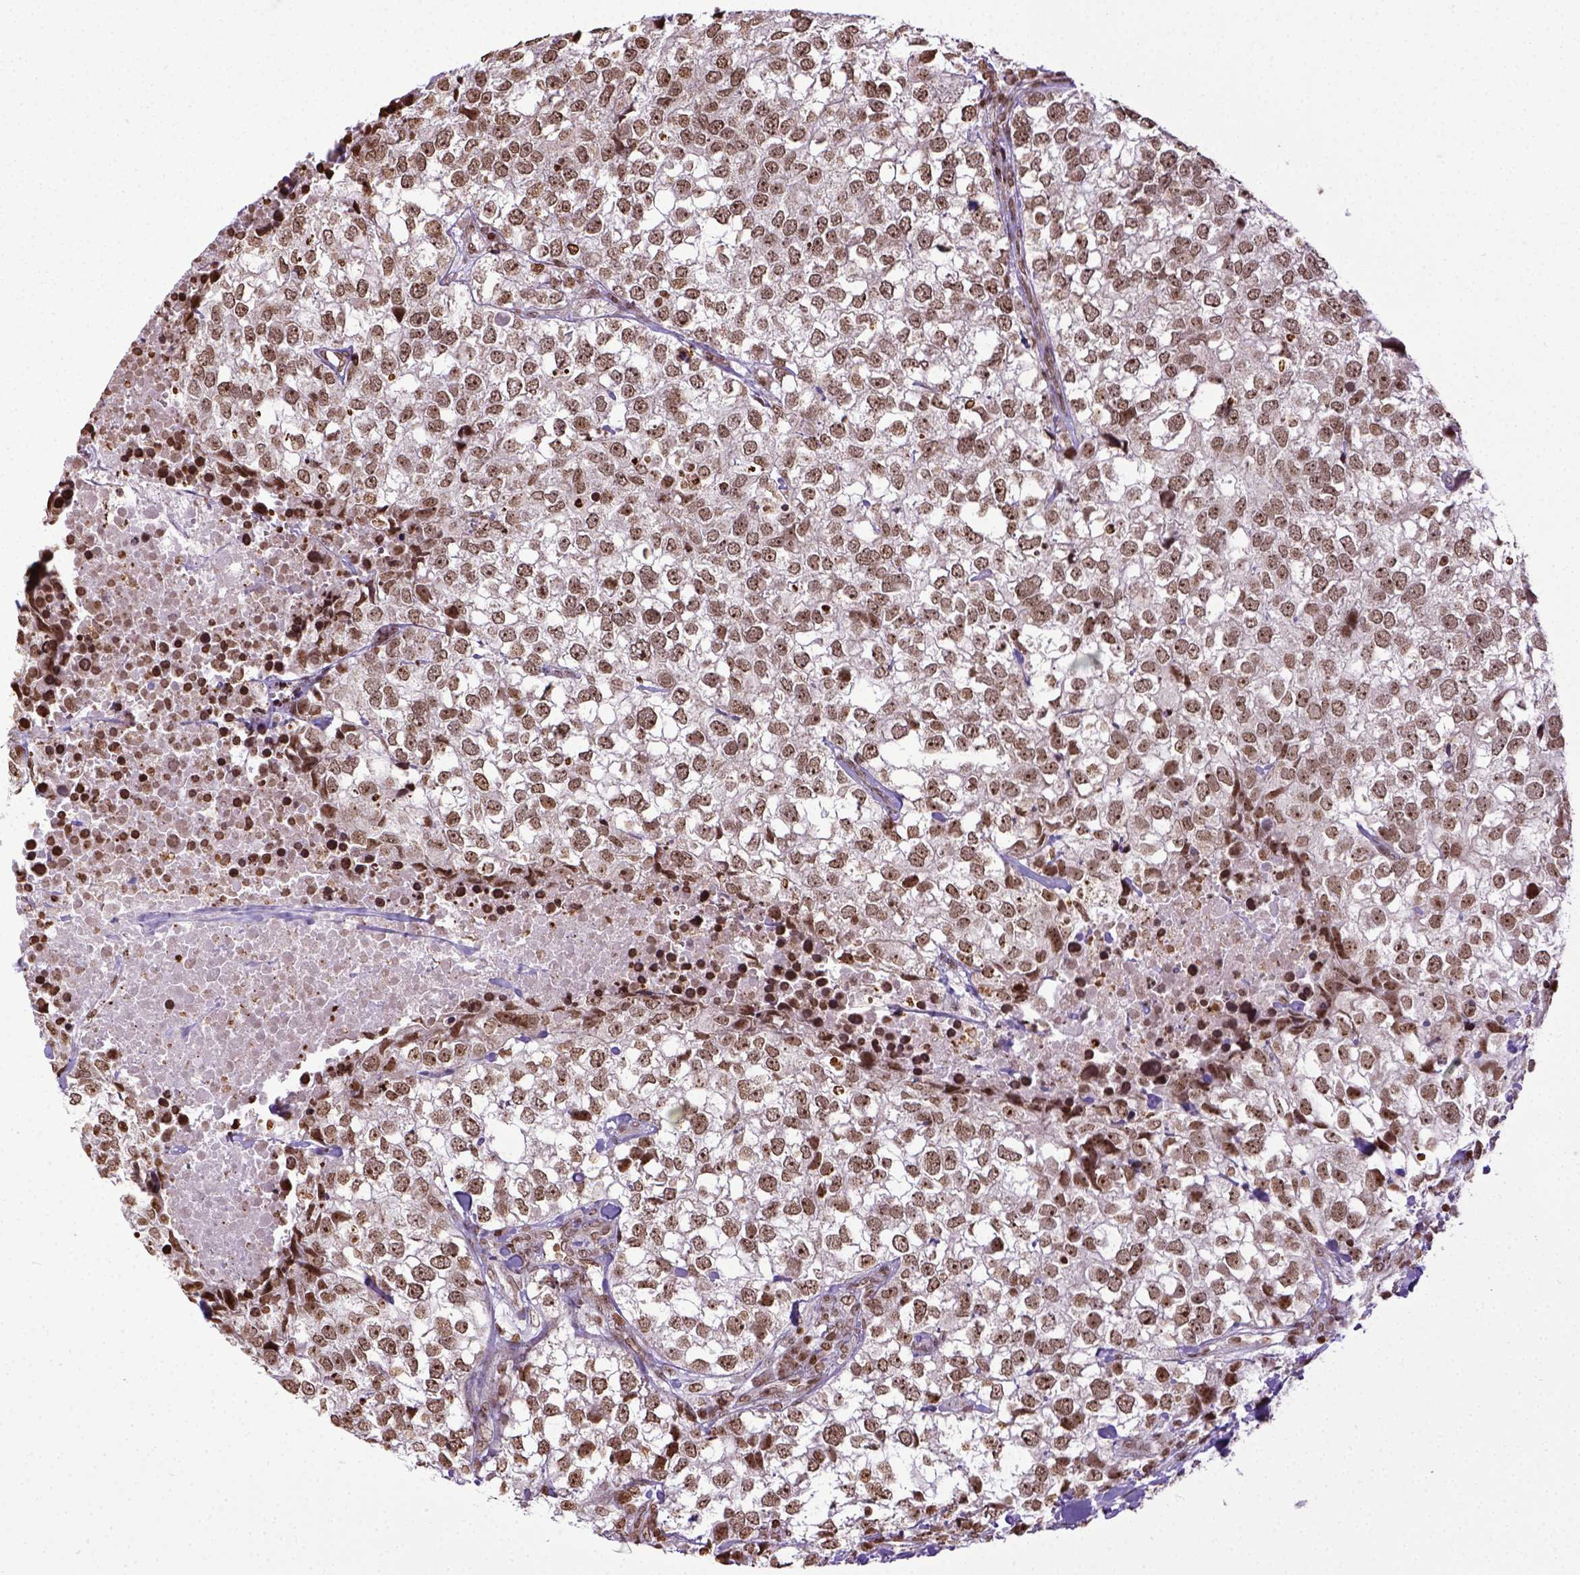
{"staining": {"intensity": "moderate", "quantity": ">75%", "location": "nuclear"}, "tissue": "breast cancer", "cell_type": "Tumor cells", "image_type": "cancer", "snomed": [{"axis": "morphology", "description": "Duct carcinoma"}, {"axis": "topography", "description": "Breast"}], "caption": "Immunohistochemical staining of breast cancer demonstrates medium levels of moderate nuclear protein positivity in about >75% of tumor cells. (DAB (3,3'-diaminobenzidine) IHC, brown staining for protein, blue staining for nuclei).", "gene": "ZNF75D", "patient": {"sex": "female", "age": 30}}